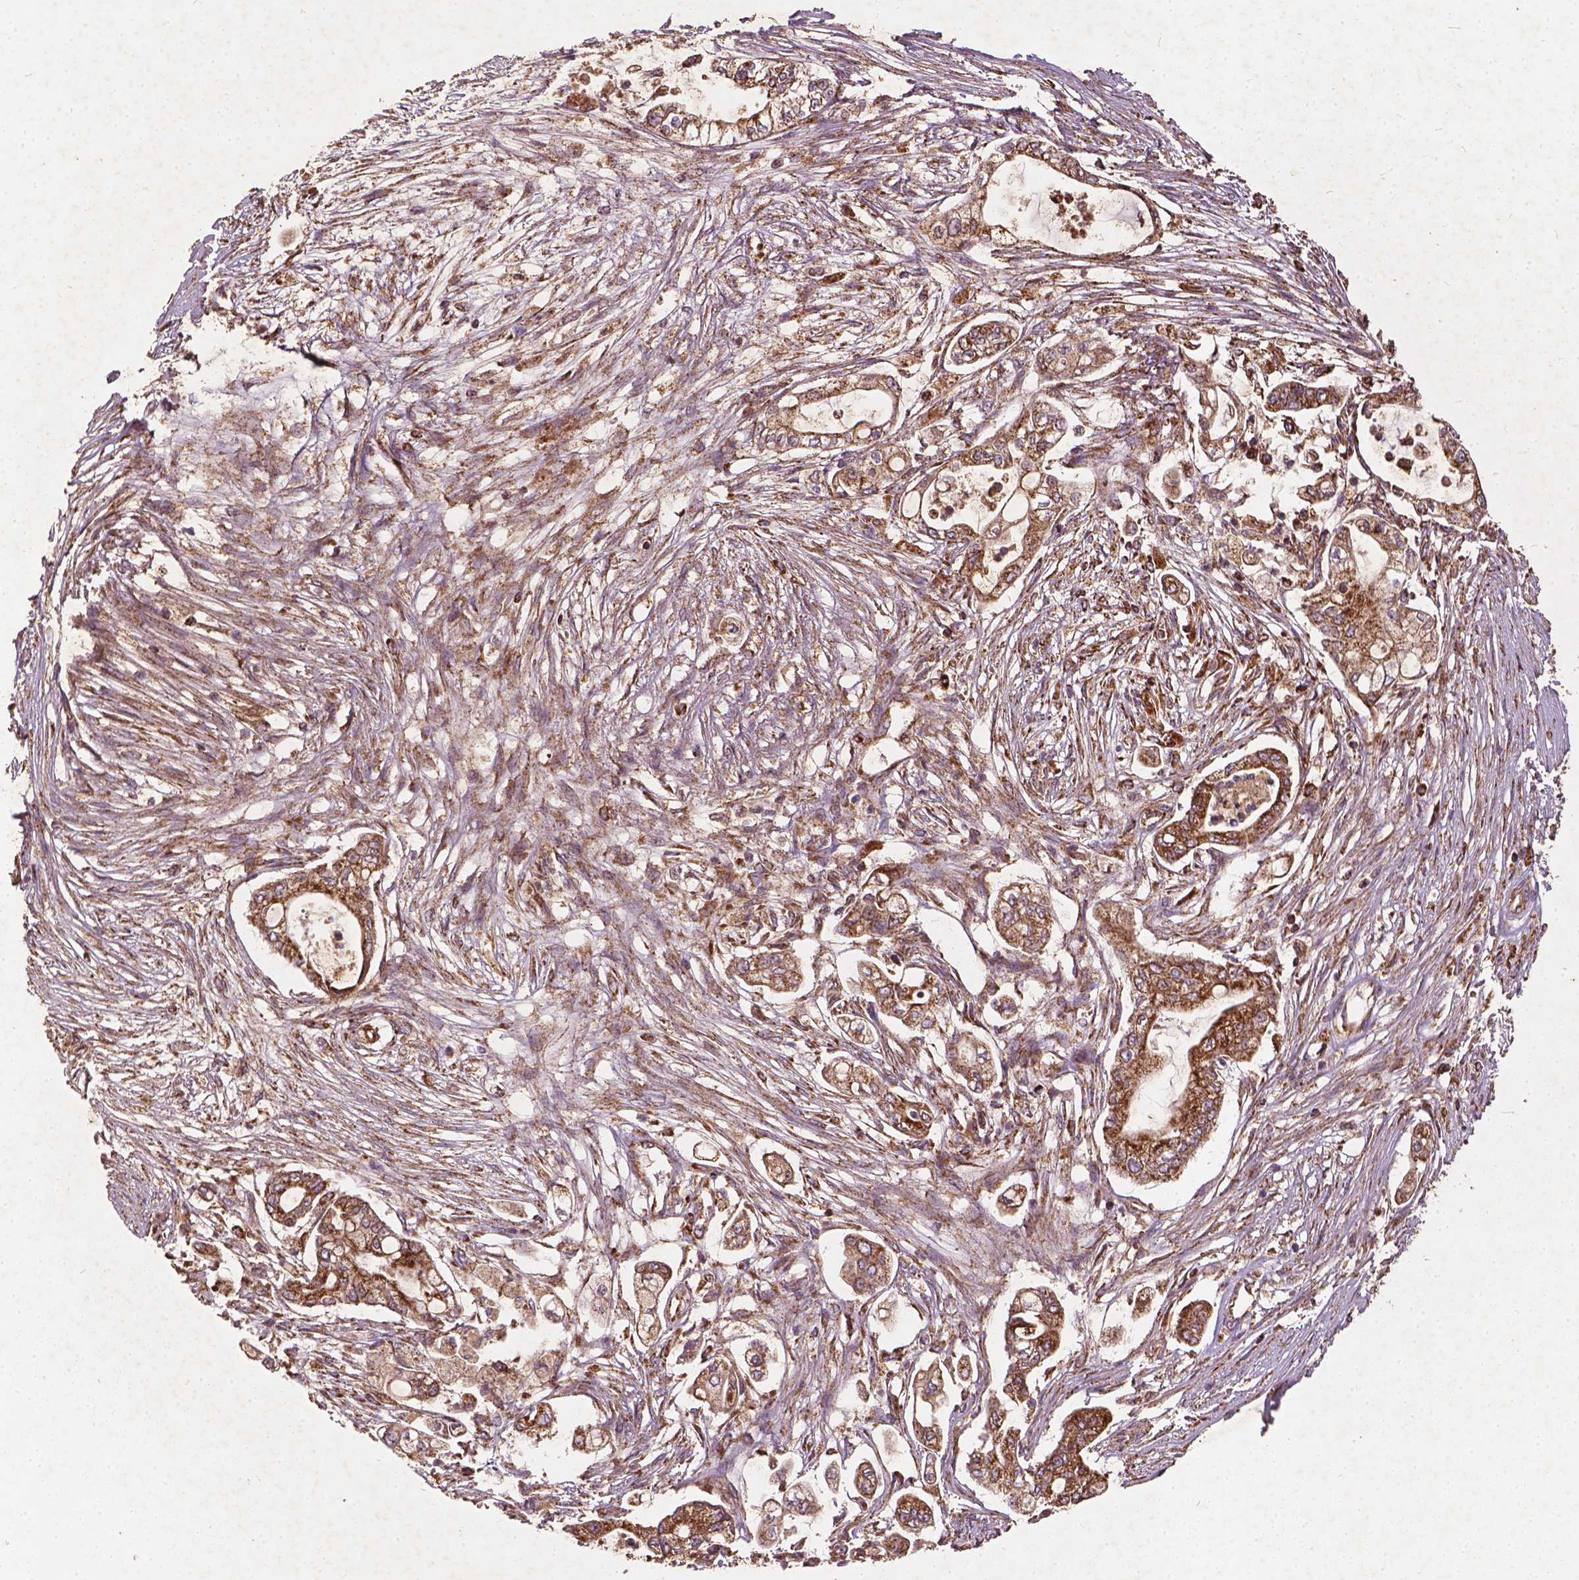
{"staining": {"intensity": "moderate", "quantity": ">75%", "location": "cytoplasmic/membranous"}, "tissue": "pancreatic cancer", "cell_type": "Tumor cells", "image_type": "cancer", "snomed": [{"axis": "morphology", "description": "Adenocarcinoma, NOS"}, {"axis": "topography", "description": "Pancreas"}], "caption": "IHC (DAB (3,3'-diaminobenzidine)) staining of pancreatic cancer reveals moderate cytoplasmic/membranous protein positivity in approximately >75% of tumor cells. (DAB (3,3'-diaminobenzidine) IHC, brown staining for protein, blue staining for nuclei).", "gene": "UBXN2A", "patient": {"sex": "female", "age": 69}}